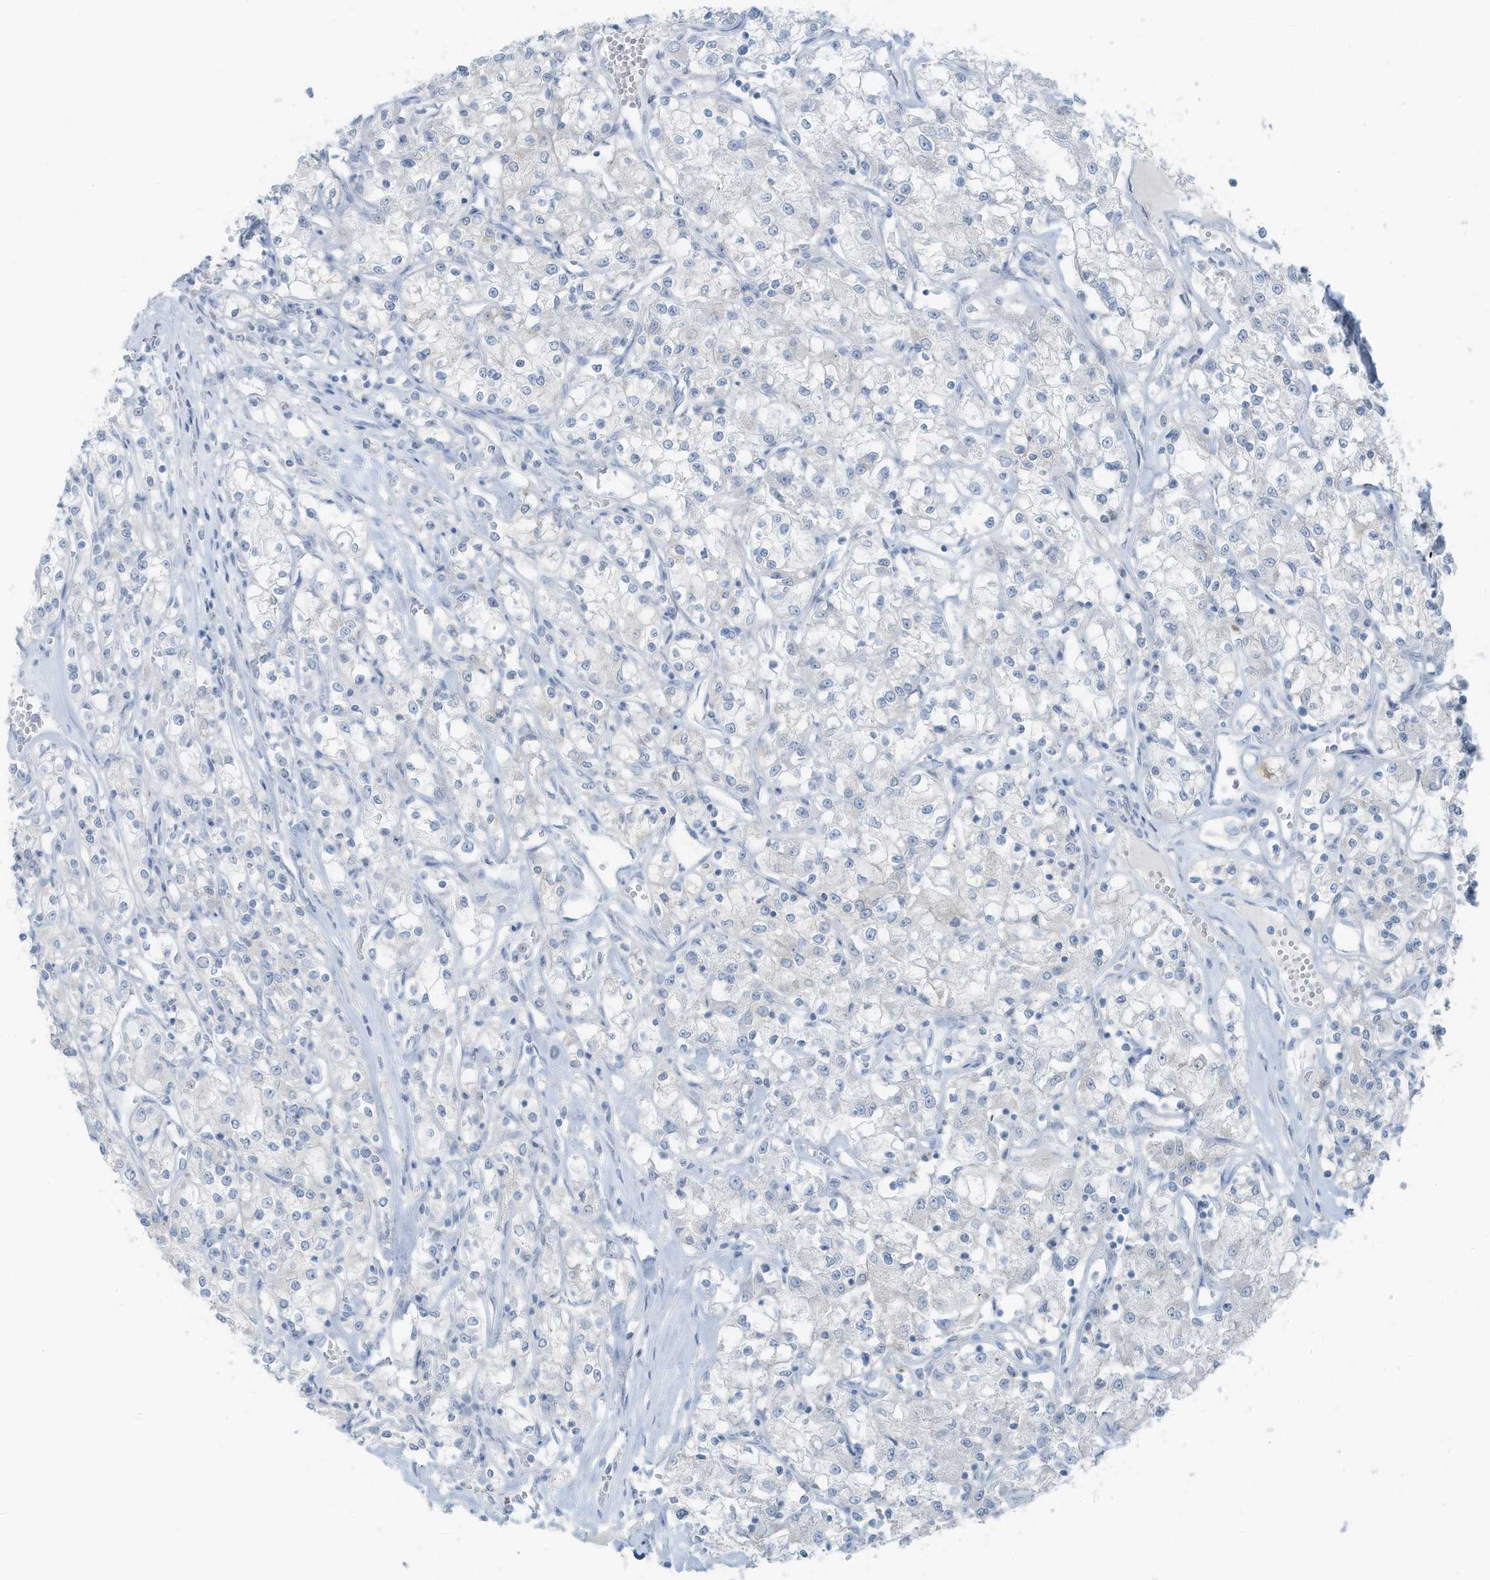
{"staining": {"intensity": "negative", "quantity": "none", "location": "none"}, "tissue": "renal cancer", "cell_type": "Tumor cells", "image_type": "cancer", "snomed": [{"axis": "morphology", "description": "Adenocarcinoma, NOS"}, {"axis": "topography", "description": "Kidney"}], "caption": "The immunohistochemistry histopathology image has no significant staining in tumor cells of renal cancer tissue. (IHC, brightfield microscopy, high magnification).", "gene": "SLC25A43", "patient": {"sex": "female", "age": 59}}